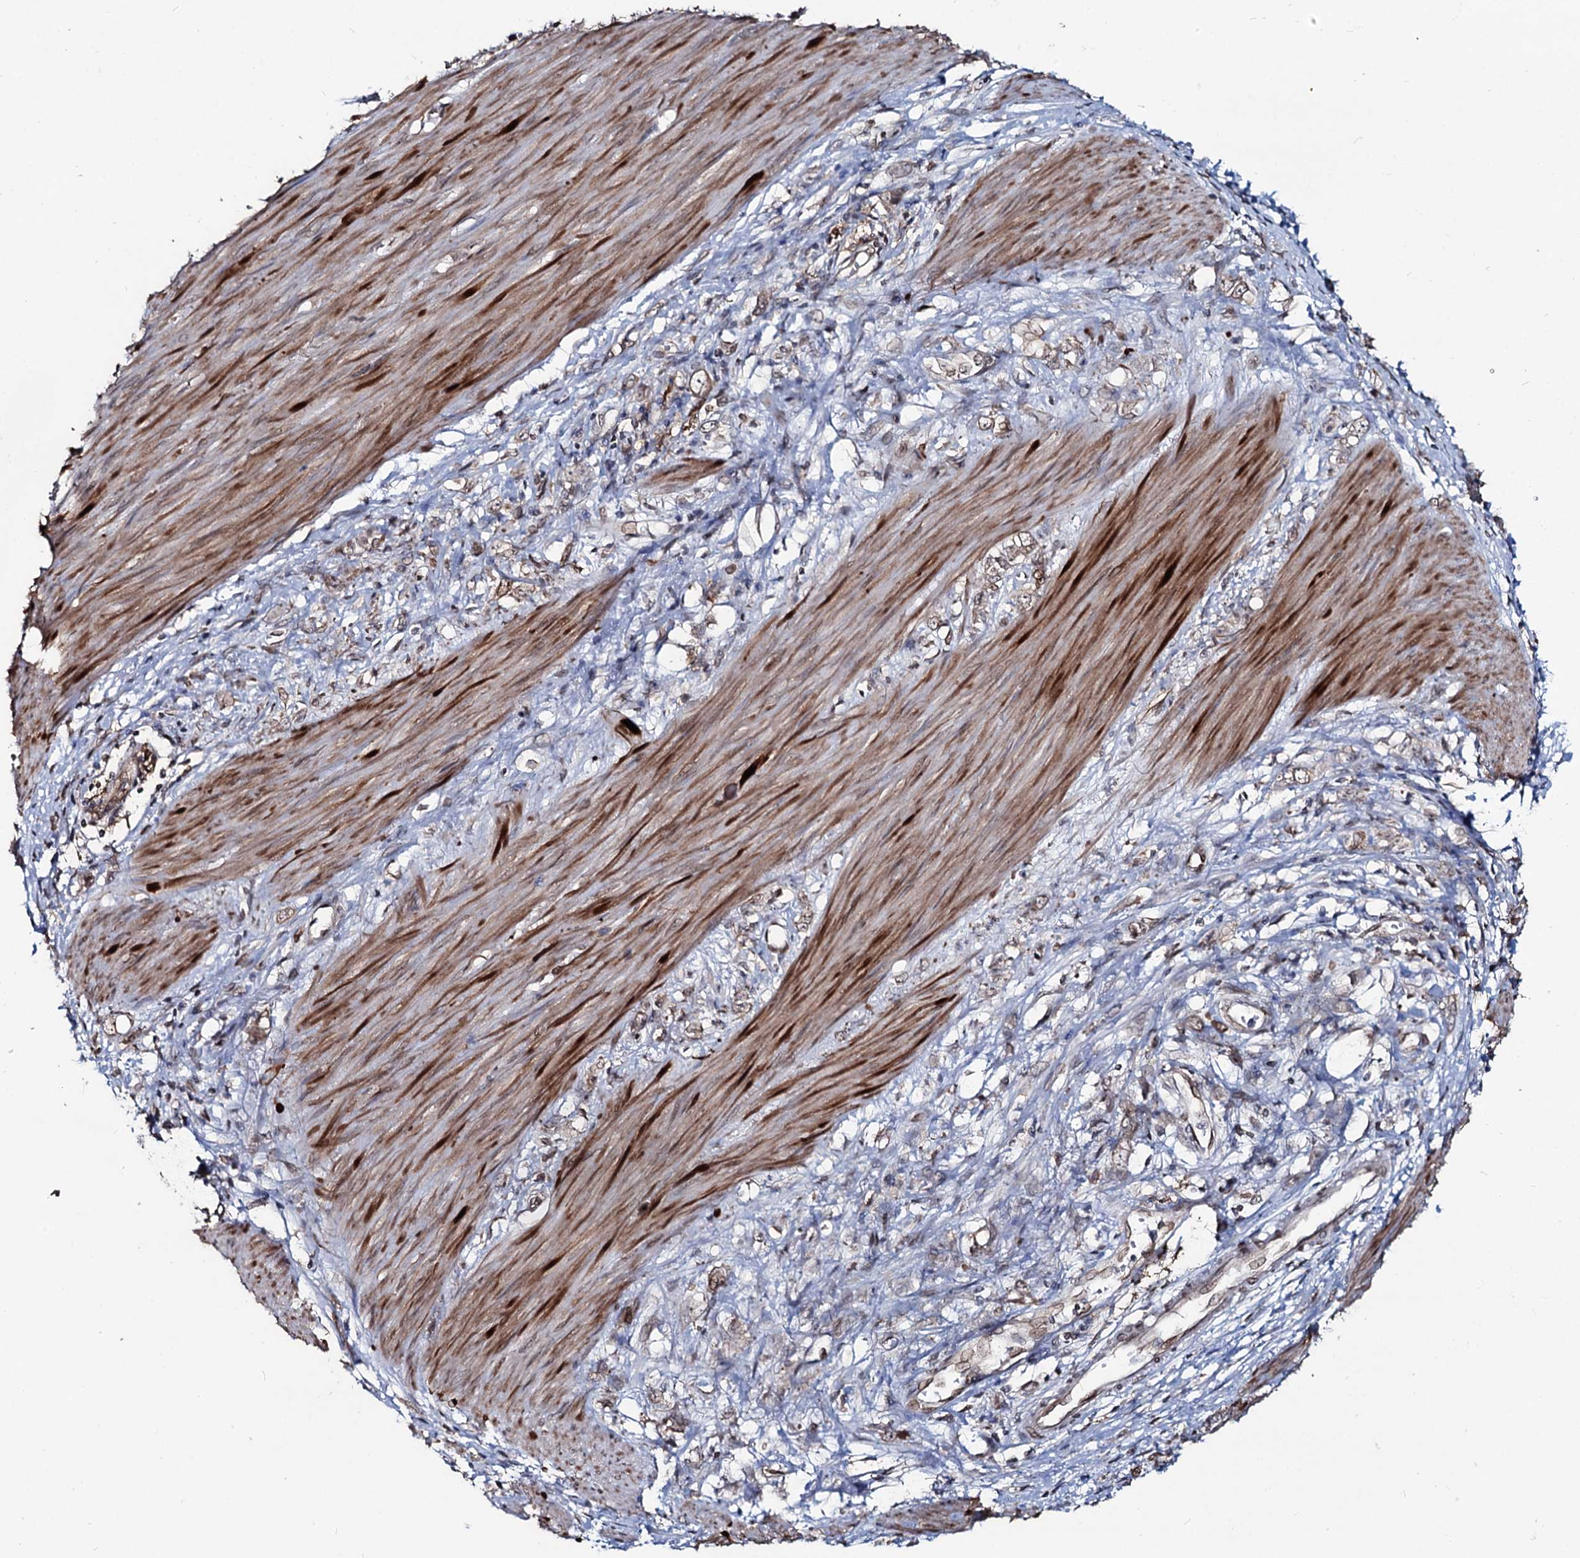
{"staining": {"intensity": "weak", "quantity": "25%-75%", "location": "cytoplasmic/membranous,nuclear"}, "tissue": "stomach cancer", "cell_type": "Tumor cells", "image_type": "cancer", "snomed": [{"axis": "morphology", "description": "Adenocarcinoma, NOS"}, {"axis": "topography", "description": "Stomach"}], "caption": "An immunohistochemistry photomicrograph of tumor tissue is shown. Protein staining in brown shows weak cytoplasmic/membranous and nuclear positivity in stomach adenocarcinoma within tumor cells.", "gene": "RNF6", "patient": {"sex": "female", "age": 76}}